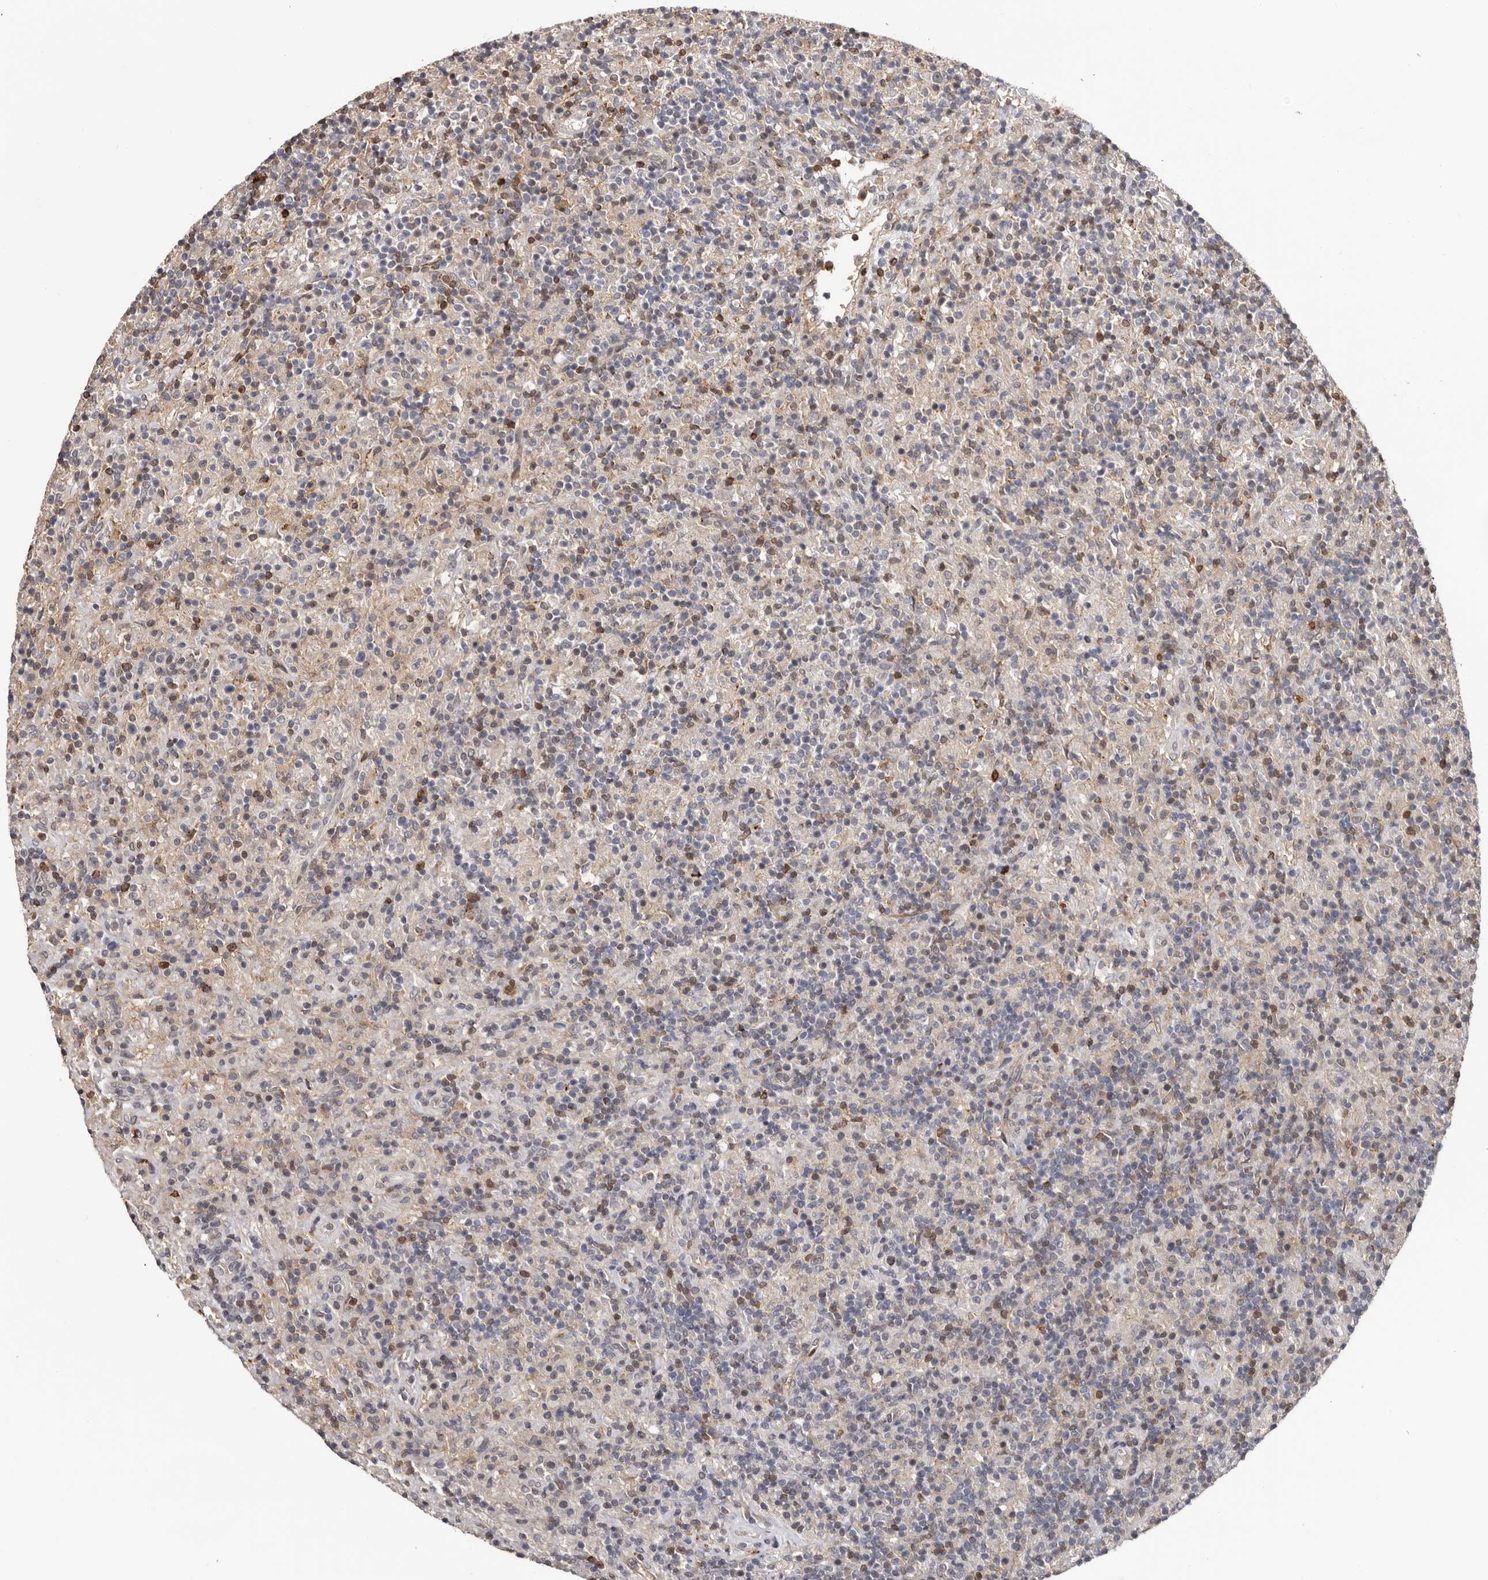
{"staining": {"intensity": "negative", "quantity": "none", "location": "none"}, "tissue": "lymphoma", "cell_type": "Tumor cells", "image_type": "cancer", "snomed": [{"axis": "morphology", "description": "Hodgkin's disease, NOS"}, {"axis": "topography", "description": "Lymph node"}], "caption": "This image is of Hodgkin's disease stained with immunohistochemistry (IHC) to label a protein in brown with the nuclei are counter-stained blue. There is no expression in tumor cells.", "gene": "PRR12", "patient": {"sex": "male", "age": 70}}